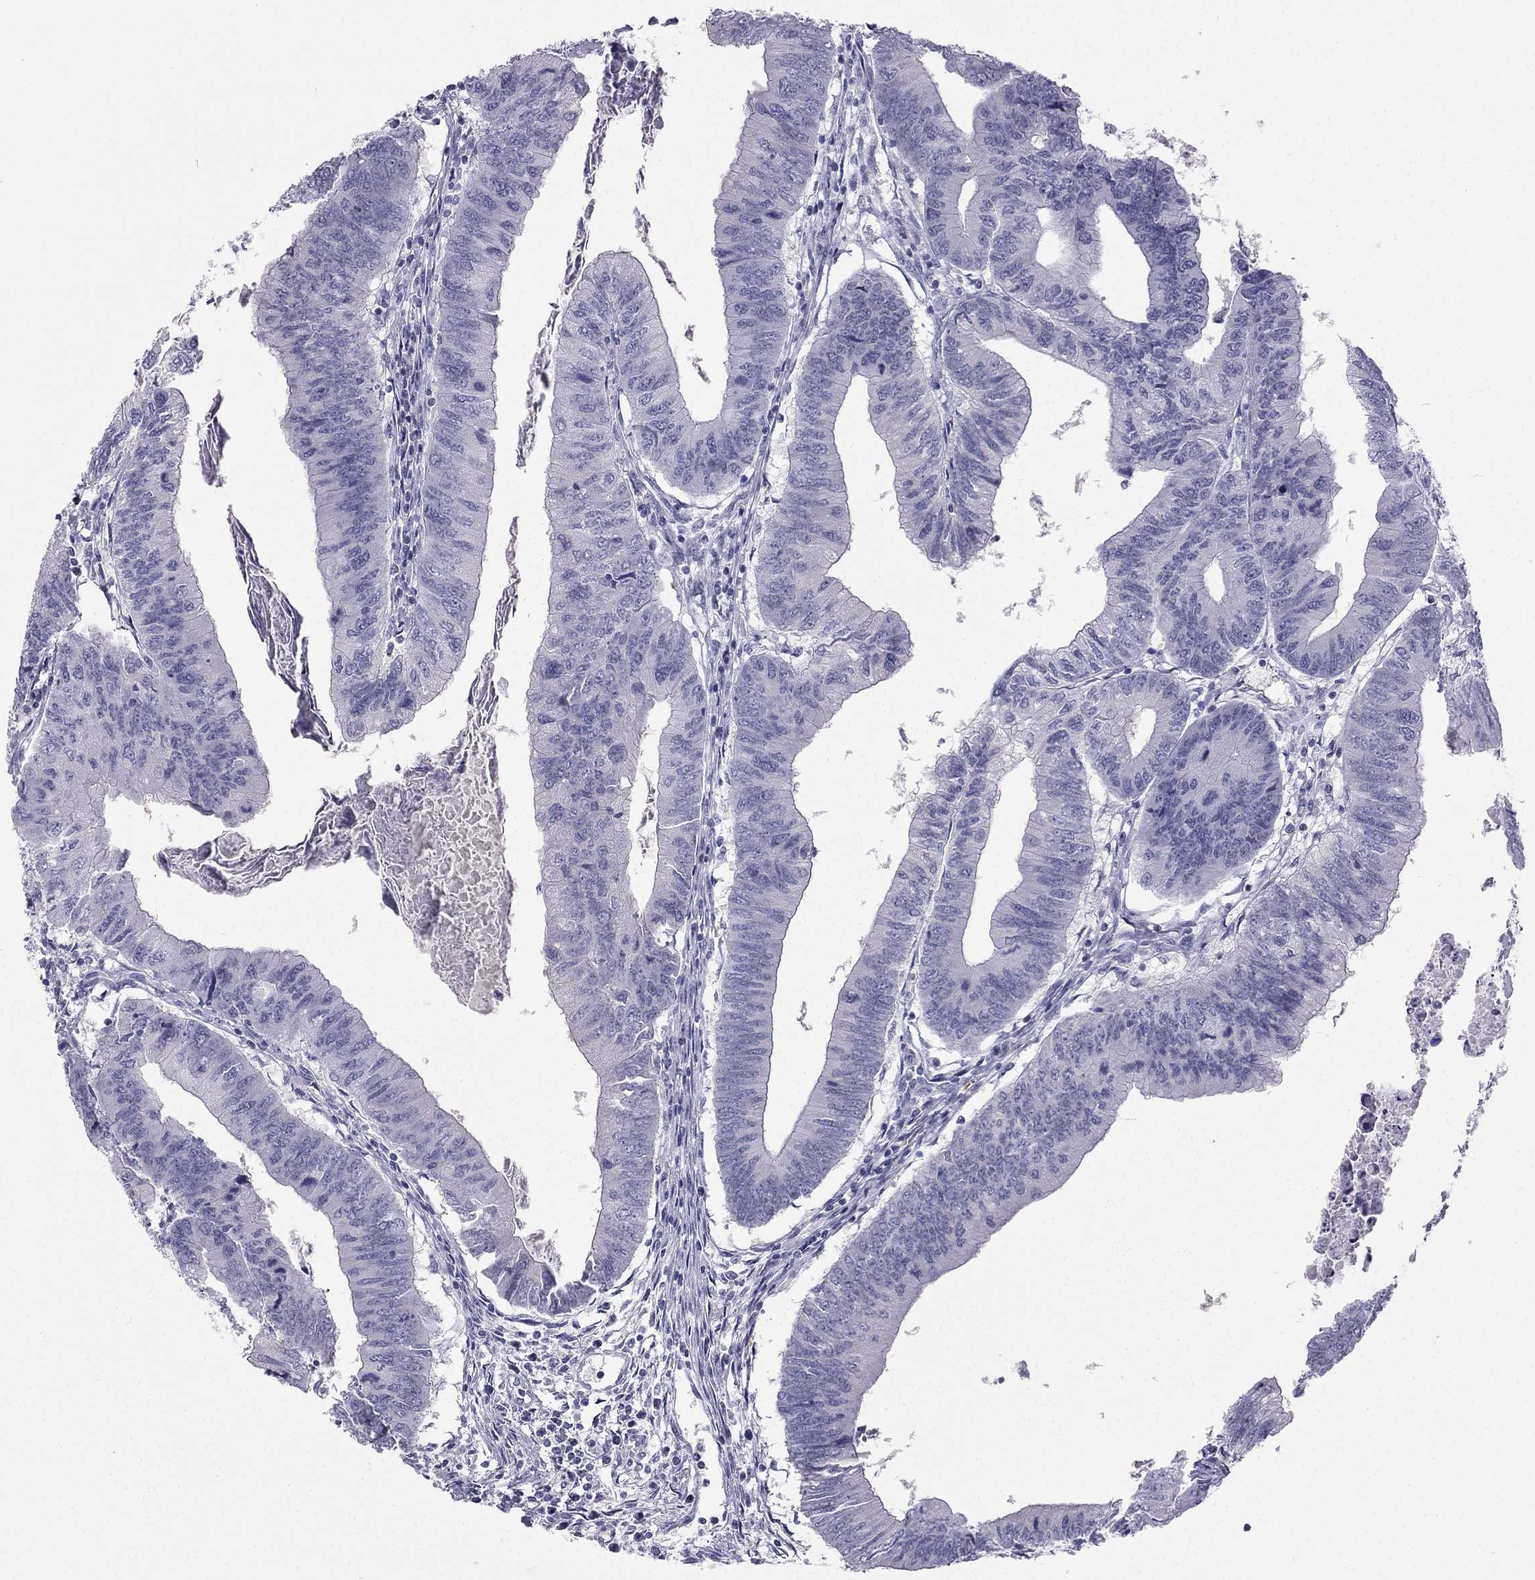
{"staining": {"intensity": "negative", "quantity": "none", "location": "none"}, "tissue": "colorectal cancer", "cell_type": "Tumor cells", "image_type": "cancer", "snomed": [{"axis": "morphology", "description": "Adenocarcinoma, NOS"}, {"axis": "topography", "description": "Colon"}], "caption": "Colorectal adenocarcinoma was stained to show a protein in brown. There is no significant staining in tumor cells.", "gene": "RSPH14", "patient": {"sex": "male", "age": 53}}